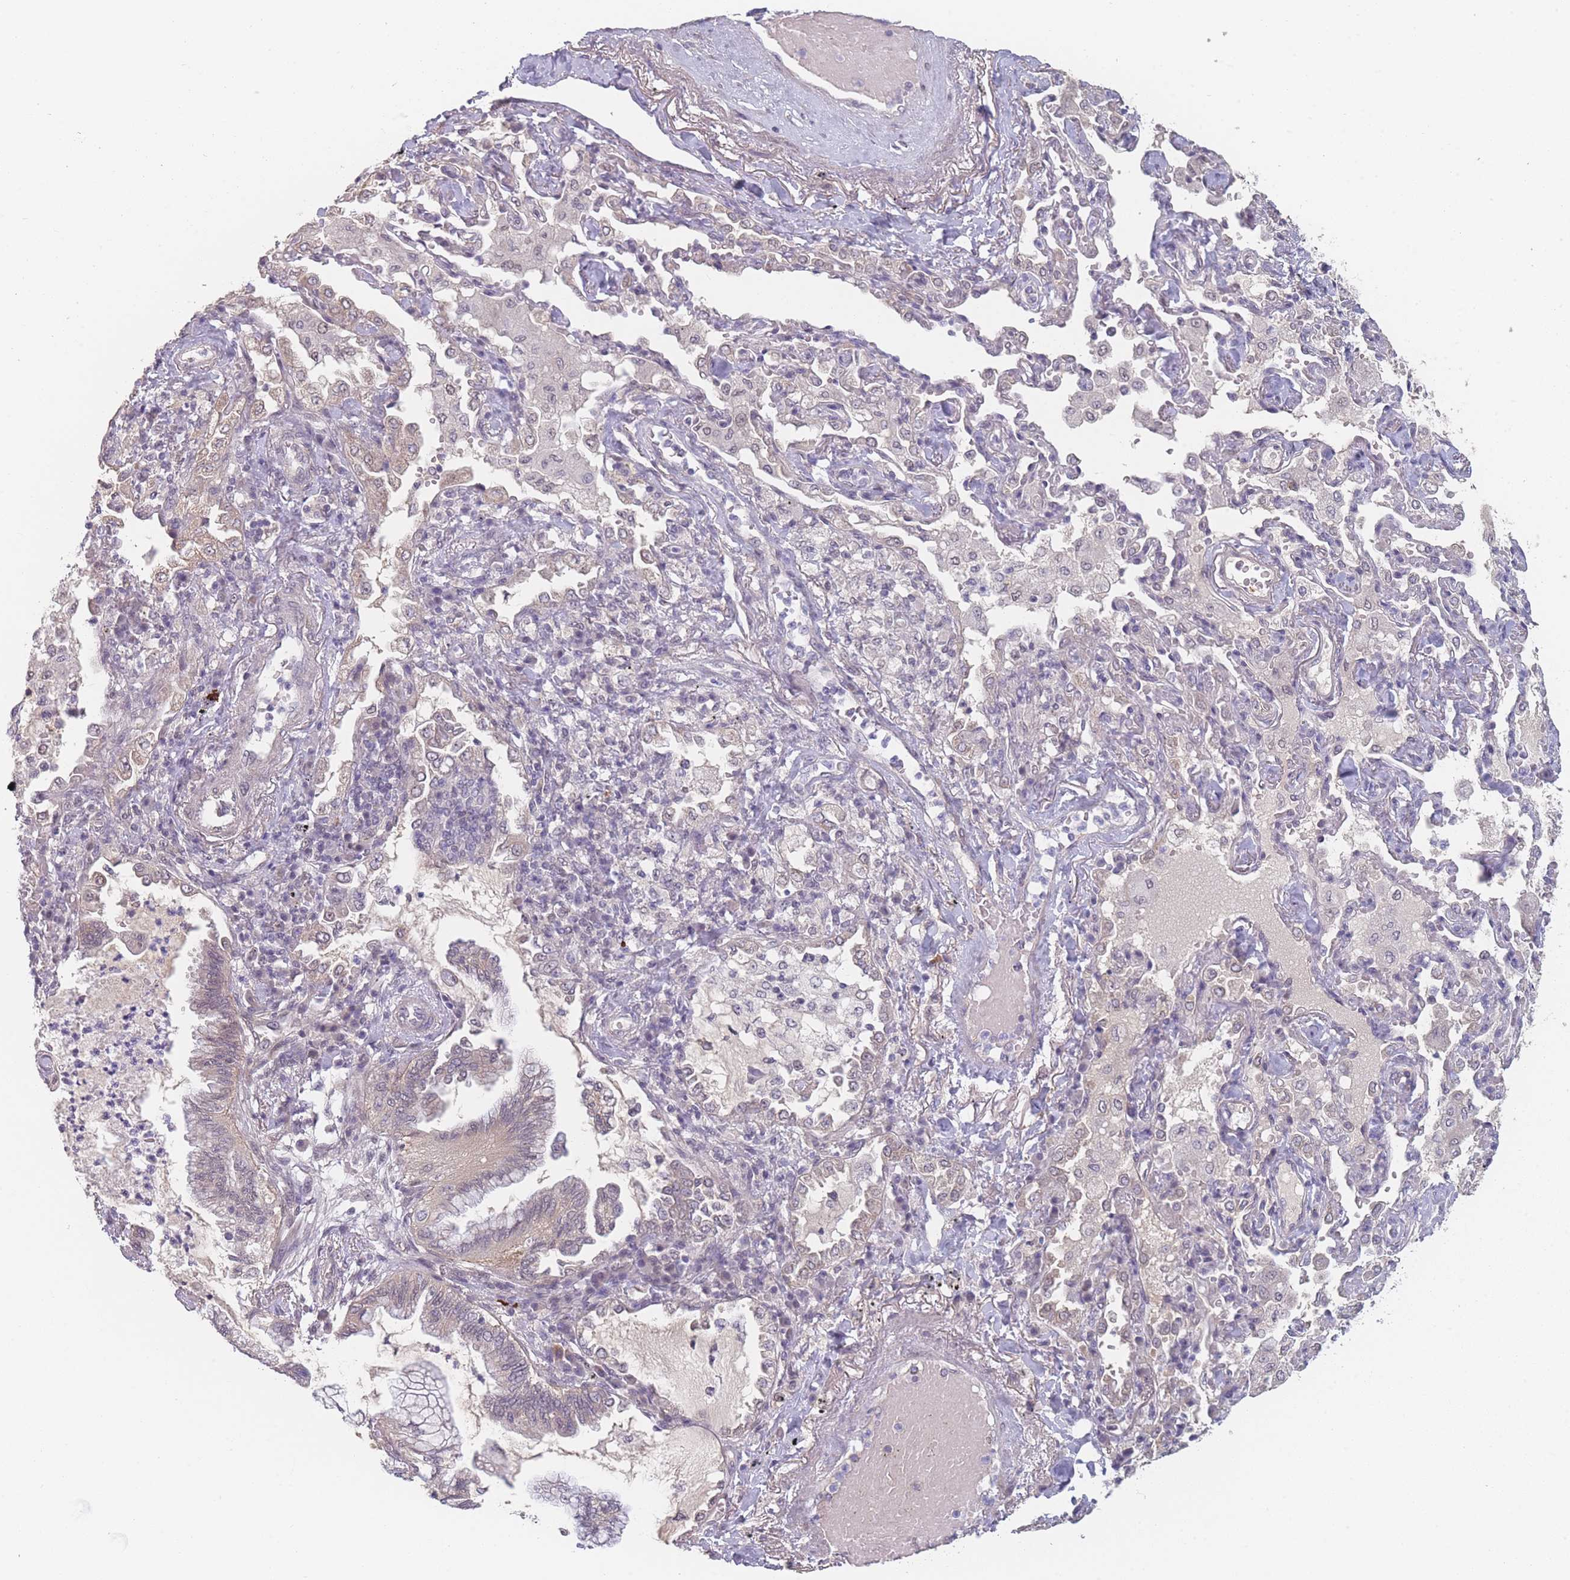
{"staining": {"intensity": "weak", "quantity": "<25%", "location": "cytoplasmic/membranous"}, "tissue": "bronchus", "cell_type": "Respiratory epithelial cells", "image_type": "normal", "snomed": [{"axis": "morphology", "description": "Normal tissue, NOS"}, {"axis": "morphology", "description": "Adenocarcinoma, NOS"}, {"axis": "topography", "description": "Bronchus"}, {"axis": "topography", "description": "Lung"}], "caption": "A micrograph of human bronchus is negative for staining in respiratory epithelial cells.", "gene": "ANKRD10", "patient": {"sex": "female", "age": 70}}